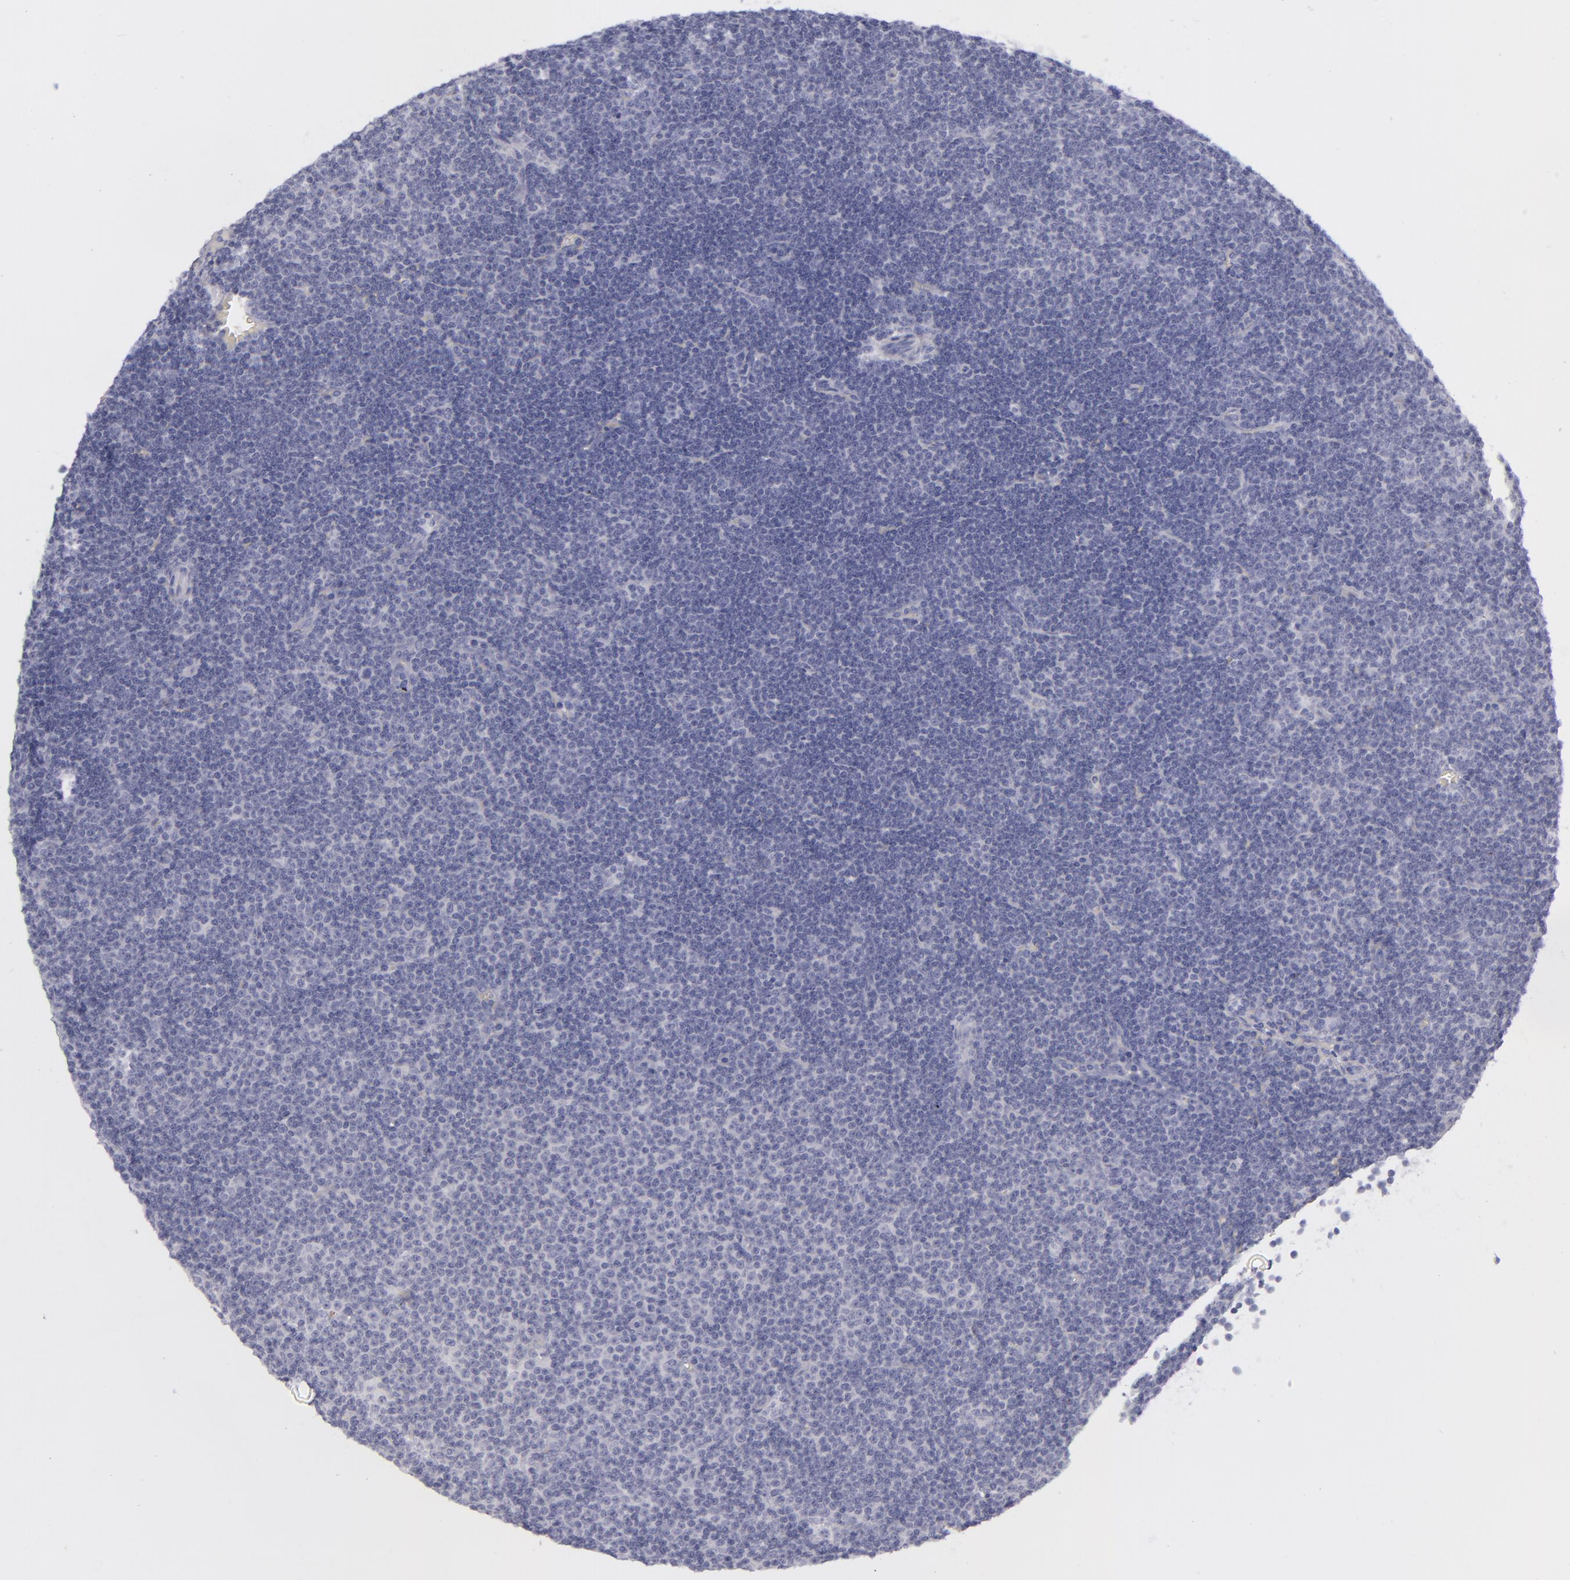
{"staining": {"intensity": "negative", "quantity": "none", "location": "none"}, "tissue": "lymphoma", "cell_type": "Tumor cells", "image_type": "cancer", "snomed": [{"axis": "morphology", "description": "Malignant lymphoma, non-Hodgkin's type, Low grade"}, {"axis": "topography", "description": "Lymph node"}], "caption": "High power microscopy photomicrograph of an immunohistochemistry (IHC) photomicrograph of low-grade malignant lymphoma, non-Hodgkin's type, revealing no significant positivity in tumor cells.", "gene": "DLG4", "patient": {"sex": "male", "age": 57}}